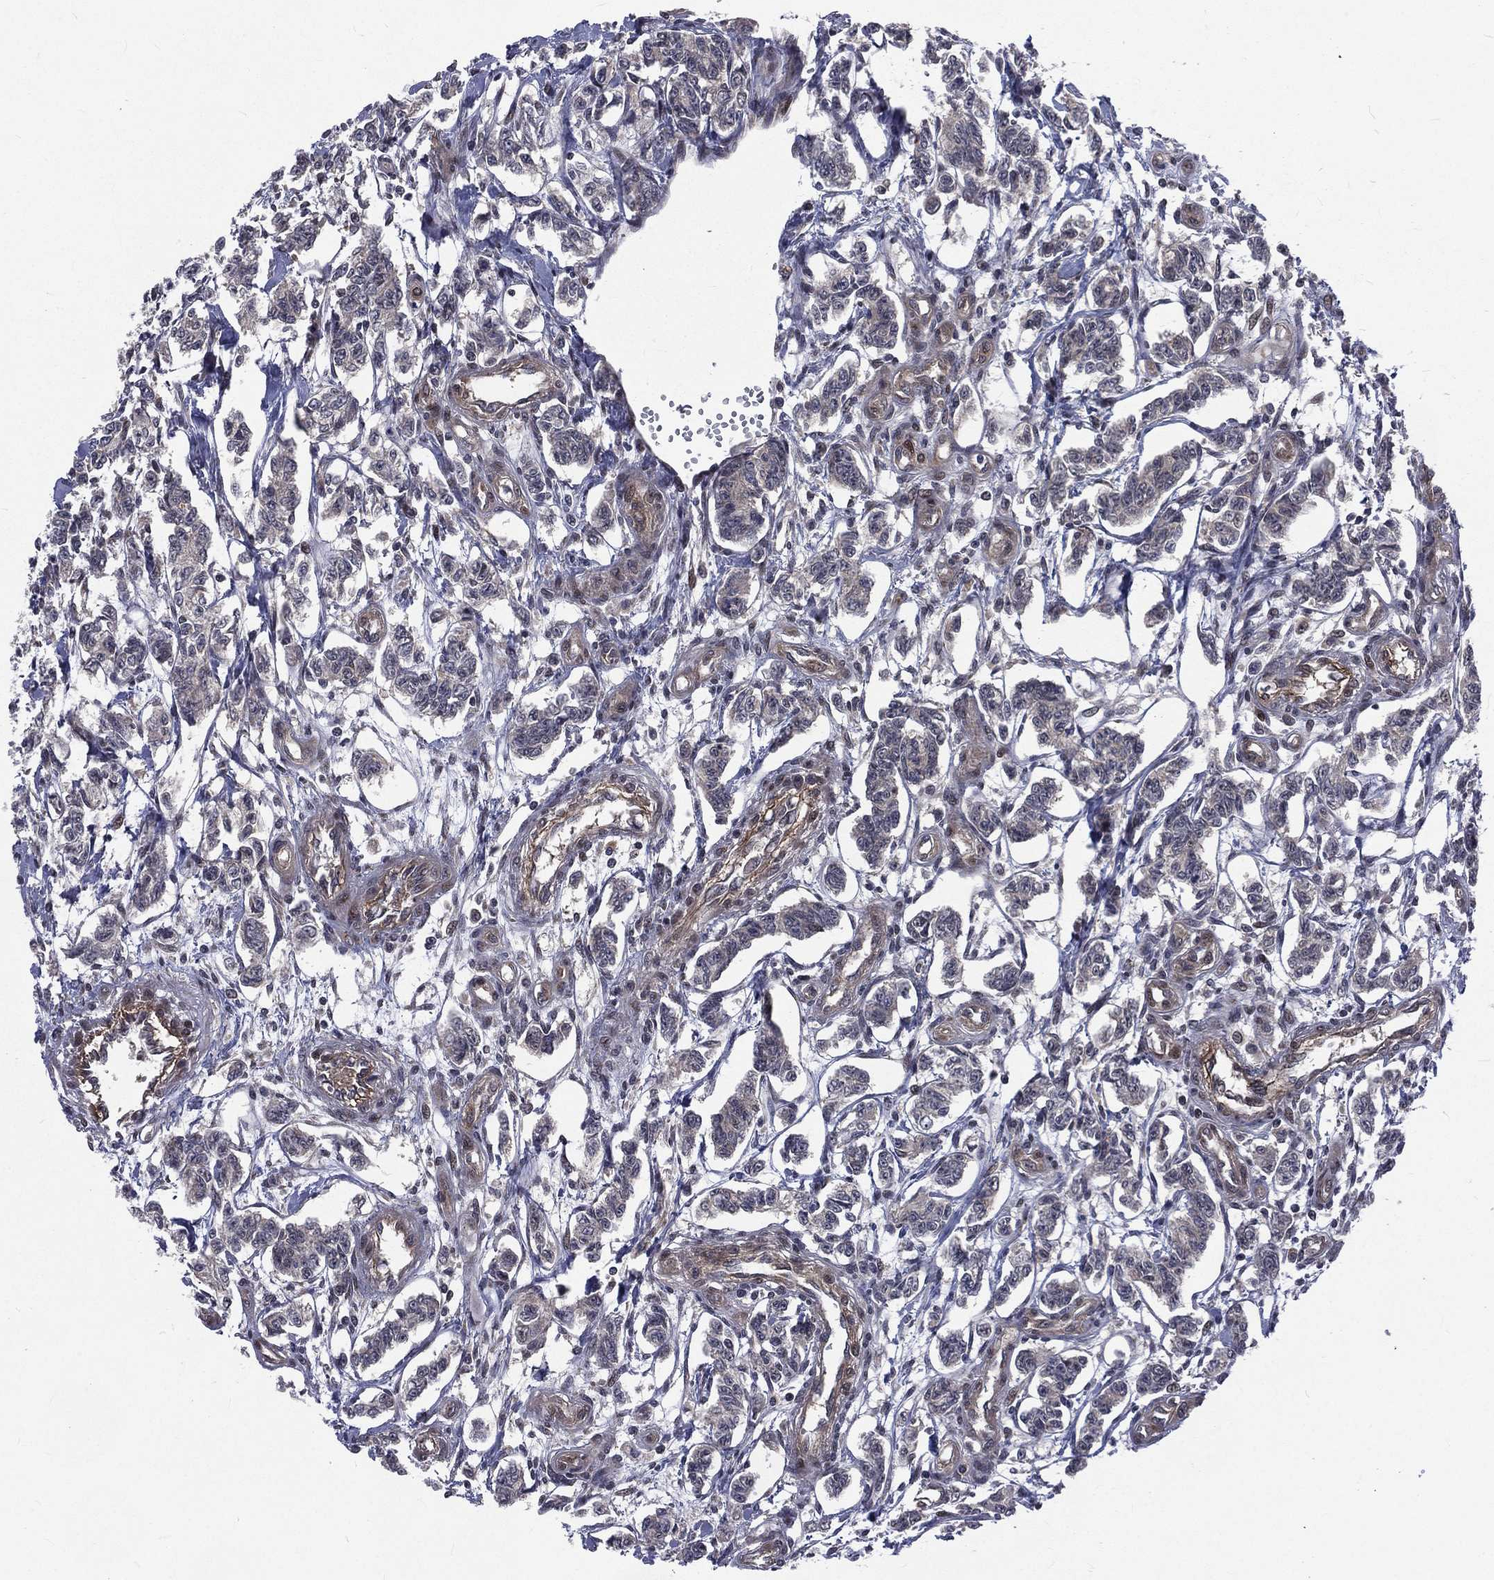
{"staining": {"intensity": "negative", "quantity": "none", "location": "none"}, "tissue": "carcinoid", "cell_type": "Tumor cells", "image_type": "cancer", "snomed": [{"axis": "morphology", "description": "Carcinoid, malignant, NOS"}, {"axis": "topography", "description": "Kidney"}], "caption": "The immunohistochemistry (IHC) photomicrograph has no significant positivity in tumor cells of carcinoid (malignant) tissue. (DAB (3,3'-diaminobenzidine) IHC, high magnification).", "gene": "ARL3", "patient": {"sex": "female", "age": 41}}